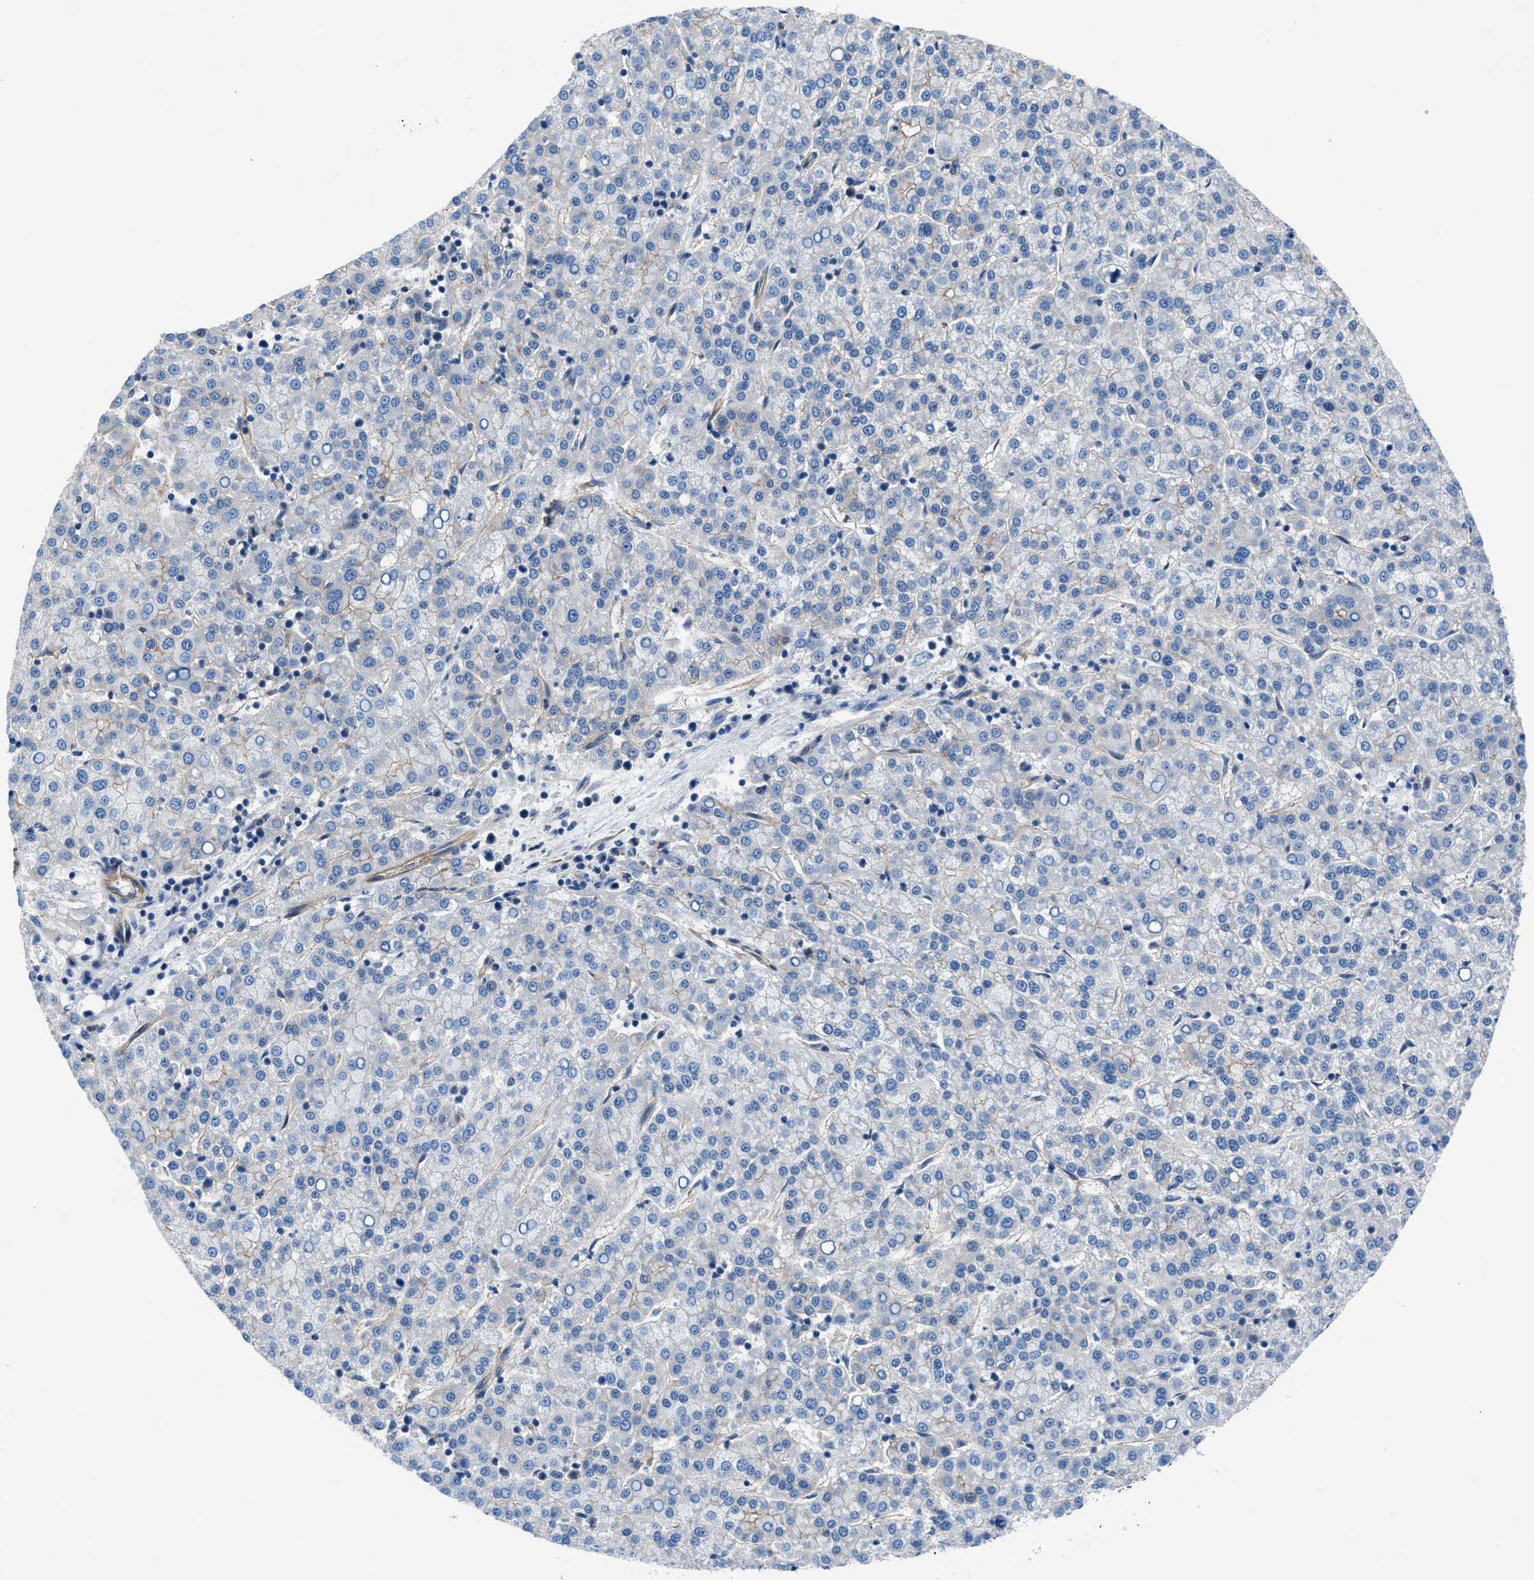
{"staining": {"intensity": "negative", "quantity": "none", "location": "none"}, "tissue": "liver cancer", "cell_type": "Tumor cells", "image_type": "cancer", "snomed": [{"axis": "morphology", "description": "Carcinoma, Hepatocellular, NOS"}, {"axis": "topography", "description": "Liver"}], "caption": "The photomicrograph exhibits no significant staining in tumor cells of liver cancer.", "gene": "TRIP4", "patient": {"sex": "female", "age": 58}}